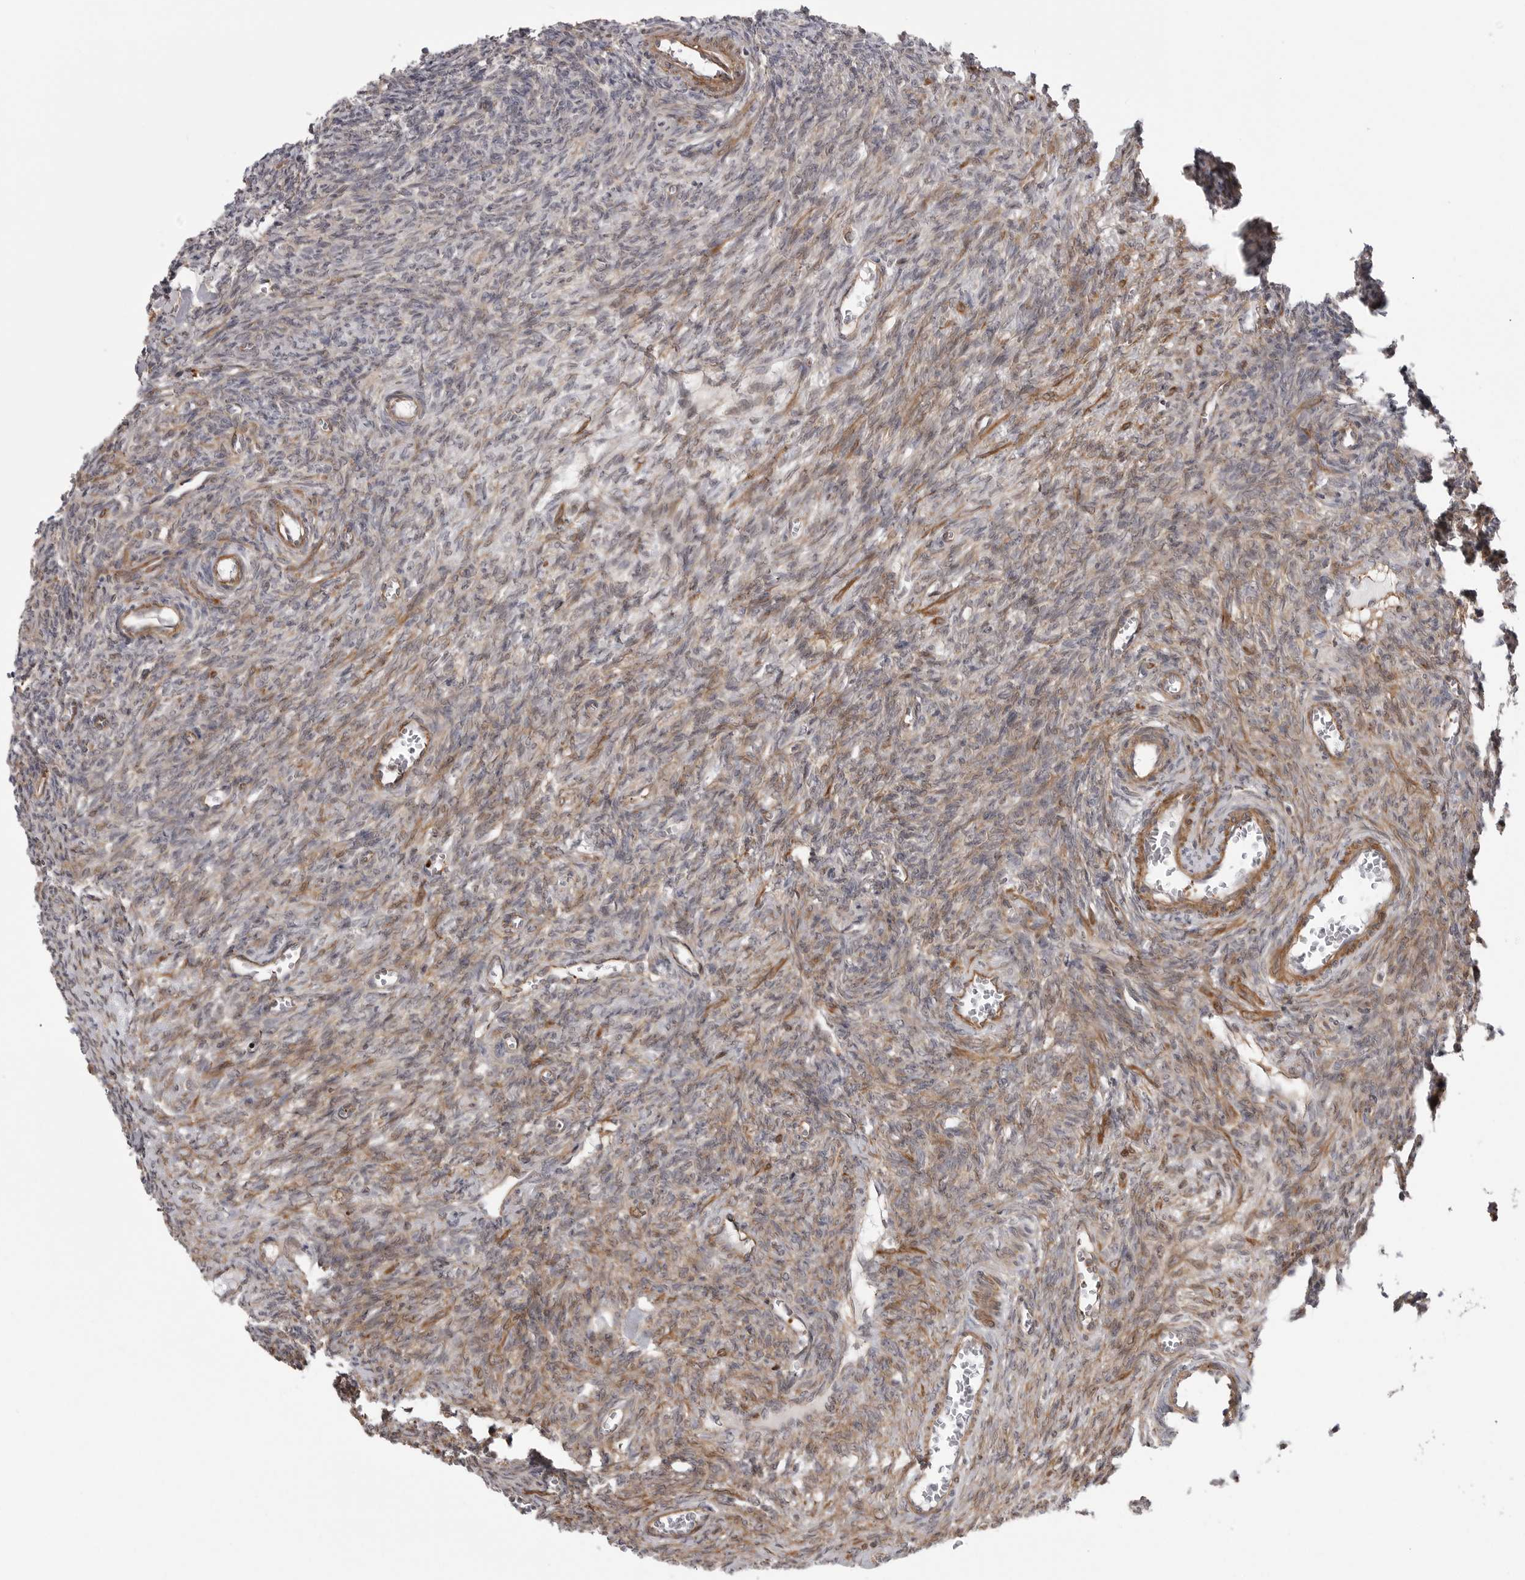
{"staining": {"intensity": "negative", "quantity": "none", "location": "none"}, "tissue": "ovary", "cell_type": "Follicle cells", "image_type": "normal", "snomed": [{"axis": "morphology", "description": "Normal tissue, NOS"}, {"axis": "topography", "description": "Ovary"}], "caption": "Immunohistochemical staining of benign human ovary demonstrates no significant positivity in follicle cells. Brightfield microscopy of immunohistochemistry (IHC) stained with DAB (brown) and hematoxylin (blue), captured at high magnification.", "gene": "SCP2", "patient": {"sex": "female", "age": 27}}